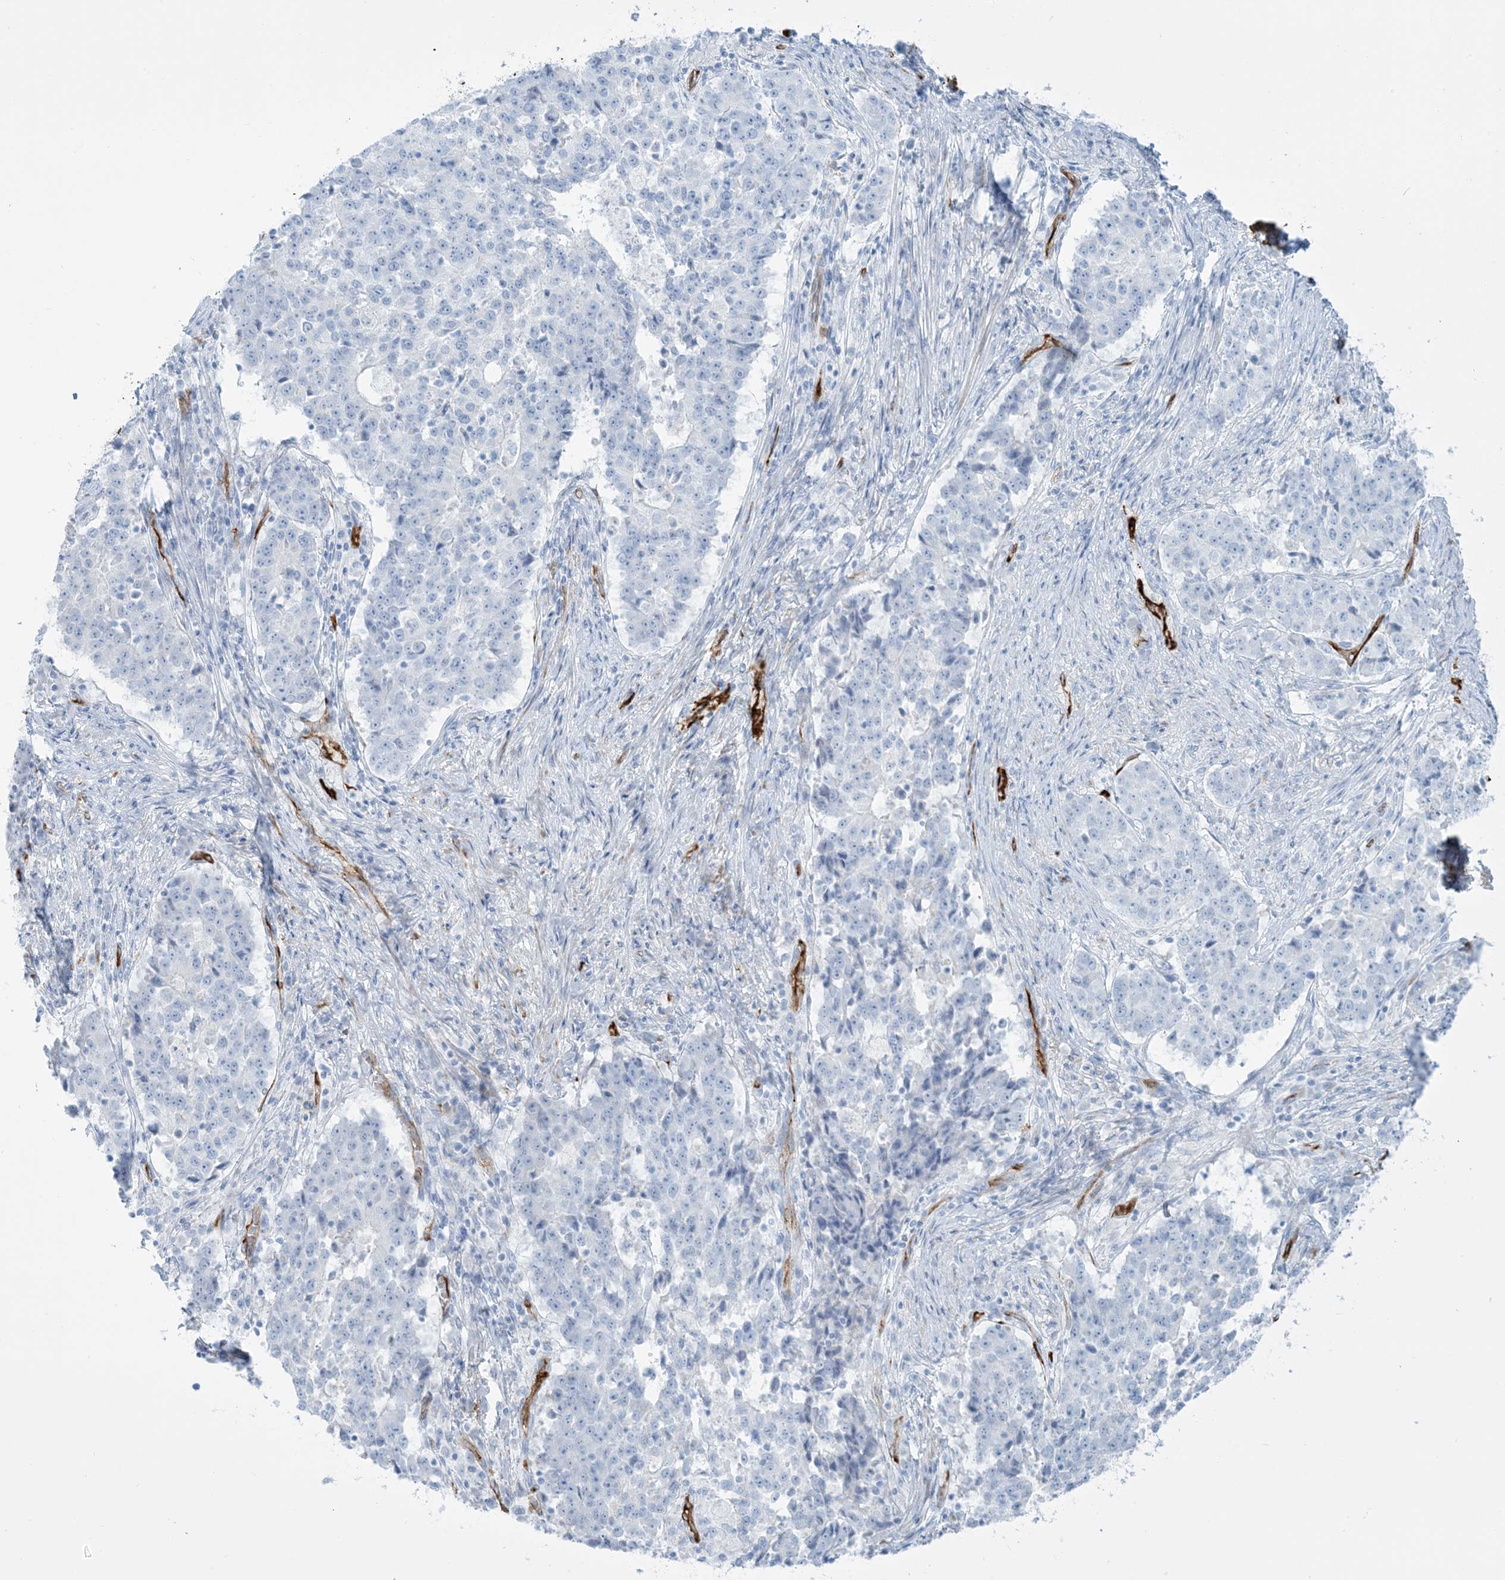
{"staining": {"intensity": "negative", "quantity": "none", "location": "none"}, "tissue": "stomach cancer", "cell_type": "Tumor cells", "image_type": "cancer", "snomed": [{"axis": "morphology", "description": "Adenocarcinoma, NOS"}, {"axis": "topography", "description": "Stomach"}], "caption": "Tumor cells show no significant staining in adenocarcinoma (stomach).", "gene": "EPS8L3", "patient": {"sex": "male", "age": 59}}